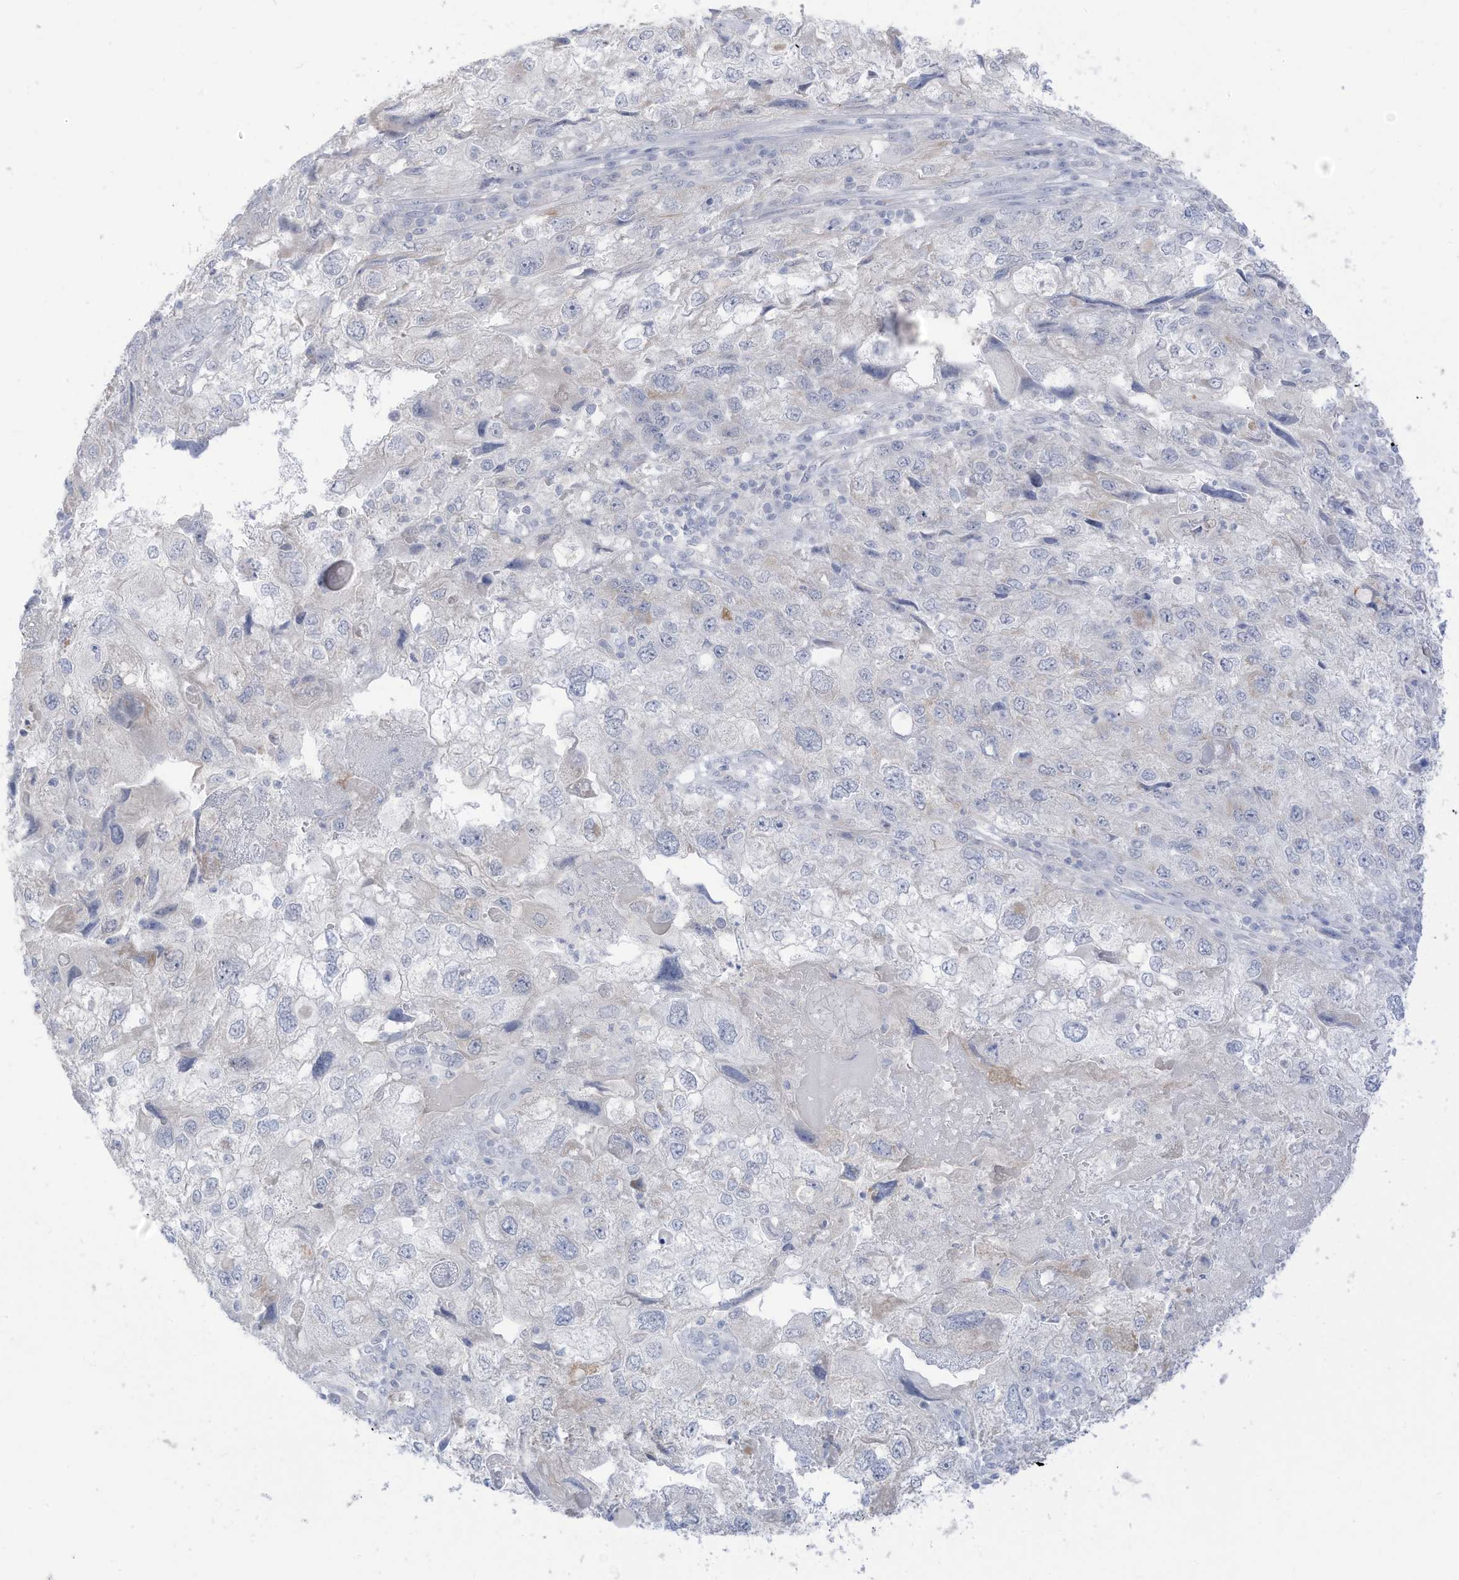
{"staining": {"intensity": "negative", "quantity": "none", "location": "none"}, "tissue": "endometrial cancer", "cell_type": "Tumor cells", "image_type": "cancer", "snomed": [{"axis": "morphology", "description": "Adenocarcinoma, NOS"}, {"axis": "topography", "description": "Endometrium"}], "caption": "Endometrial cancer was stained to show a protein in brown. There is no significant expression in tumor cells.", "gene": "OGT", "patient": {"sex": "female", "age": 49}}